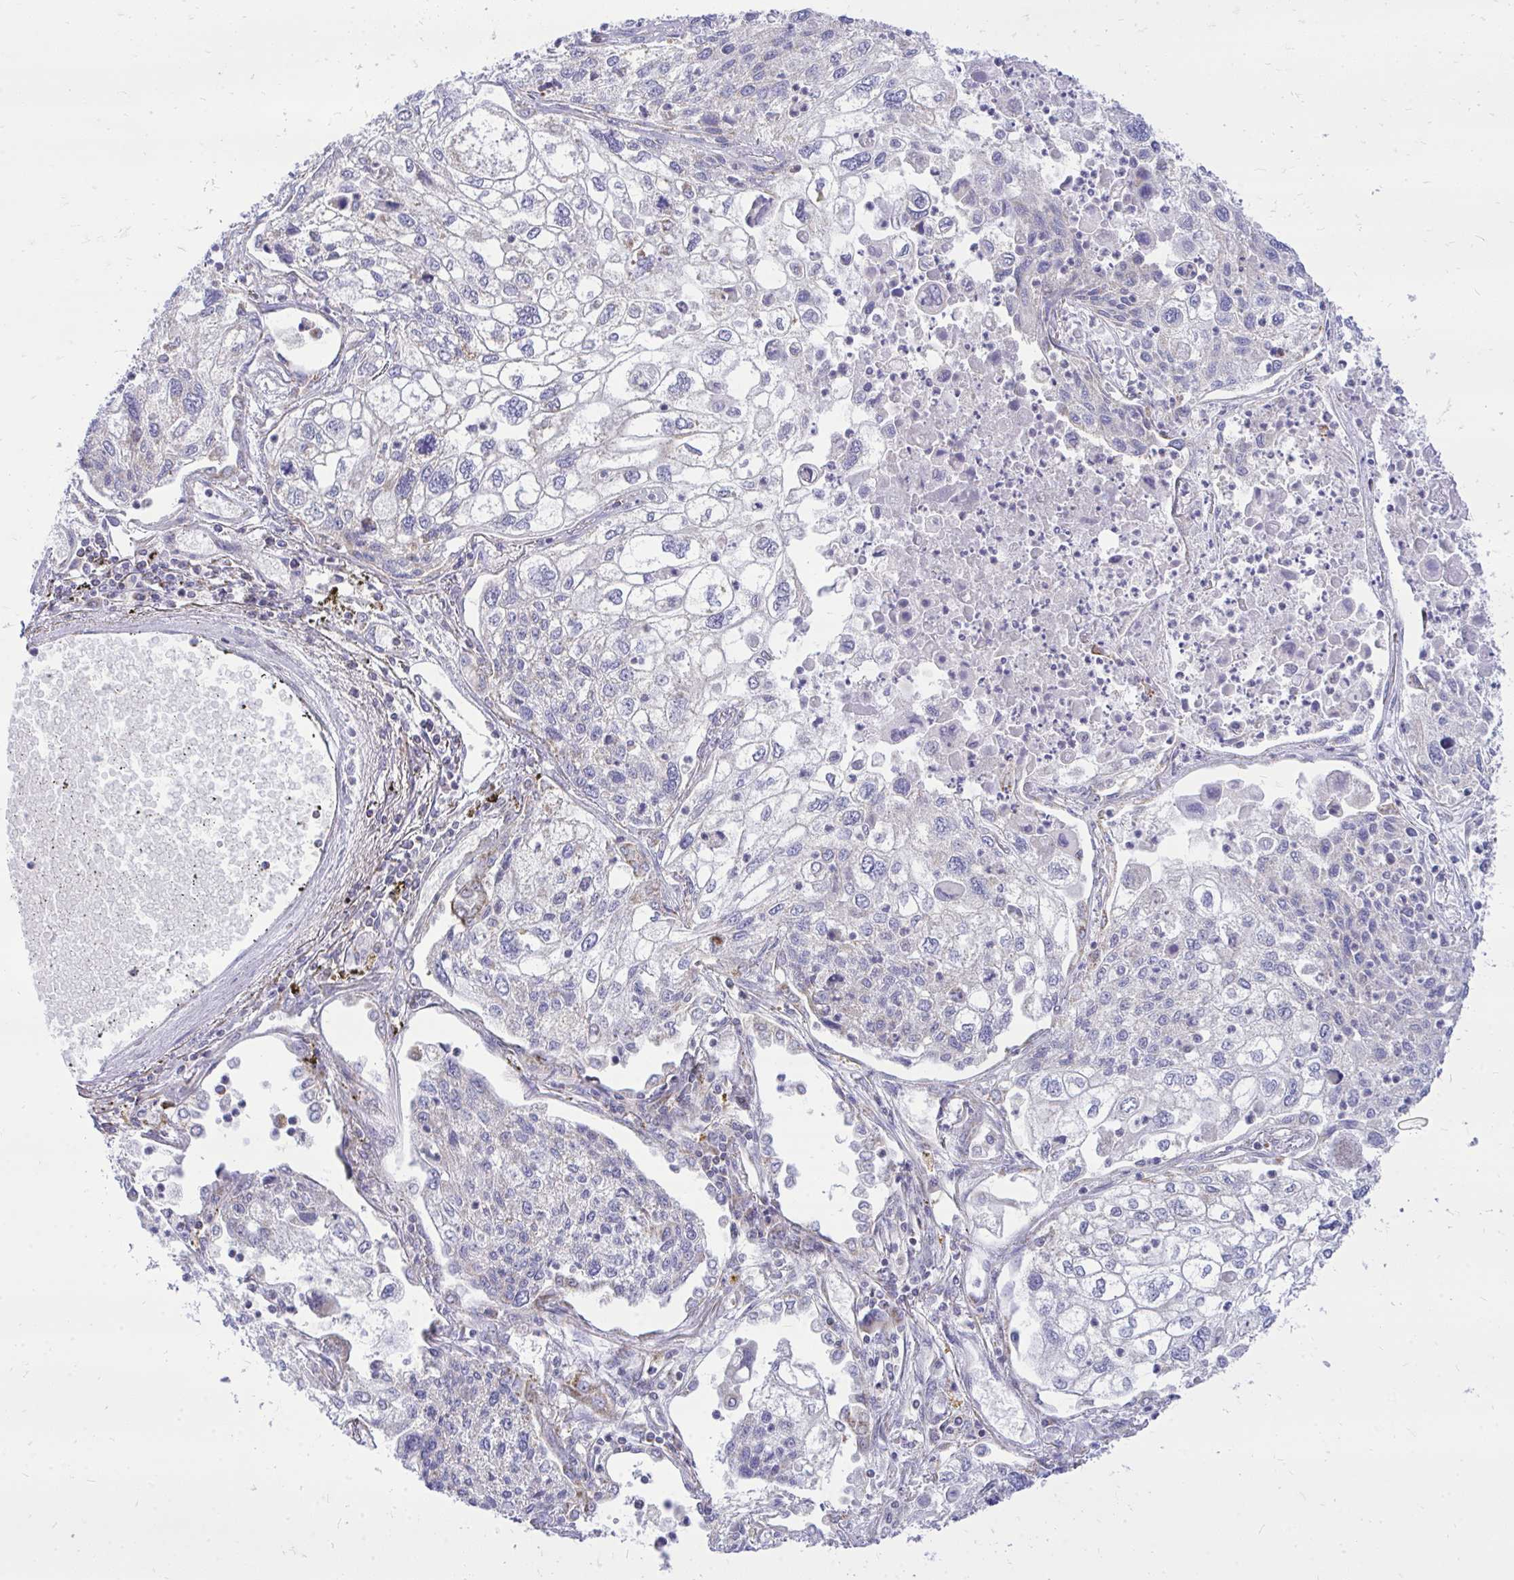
{"staining": {"intensity": "negative", "quantity": "none", "location": "none"}, "tissue": "lung cancer", "cell_type": "Tumor cells", "image_type": "cancer", "snomed": [{"axis": "morphology", "description": "Squamous cell carcinoma, NOS"}, {"axis": "topography", "description": "Lung"}], "caption": "Immunohistochemical staining of lung squamous cell carcinoma displays no significant positivity in tumor cells. (DAB (3,3'-diaminobenzidine) immunohistochemistry visualized using brightfield microscopy, high magnification).", "gene": "SPTBN2", "patient": {"sex": "male", "age": 74}}